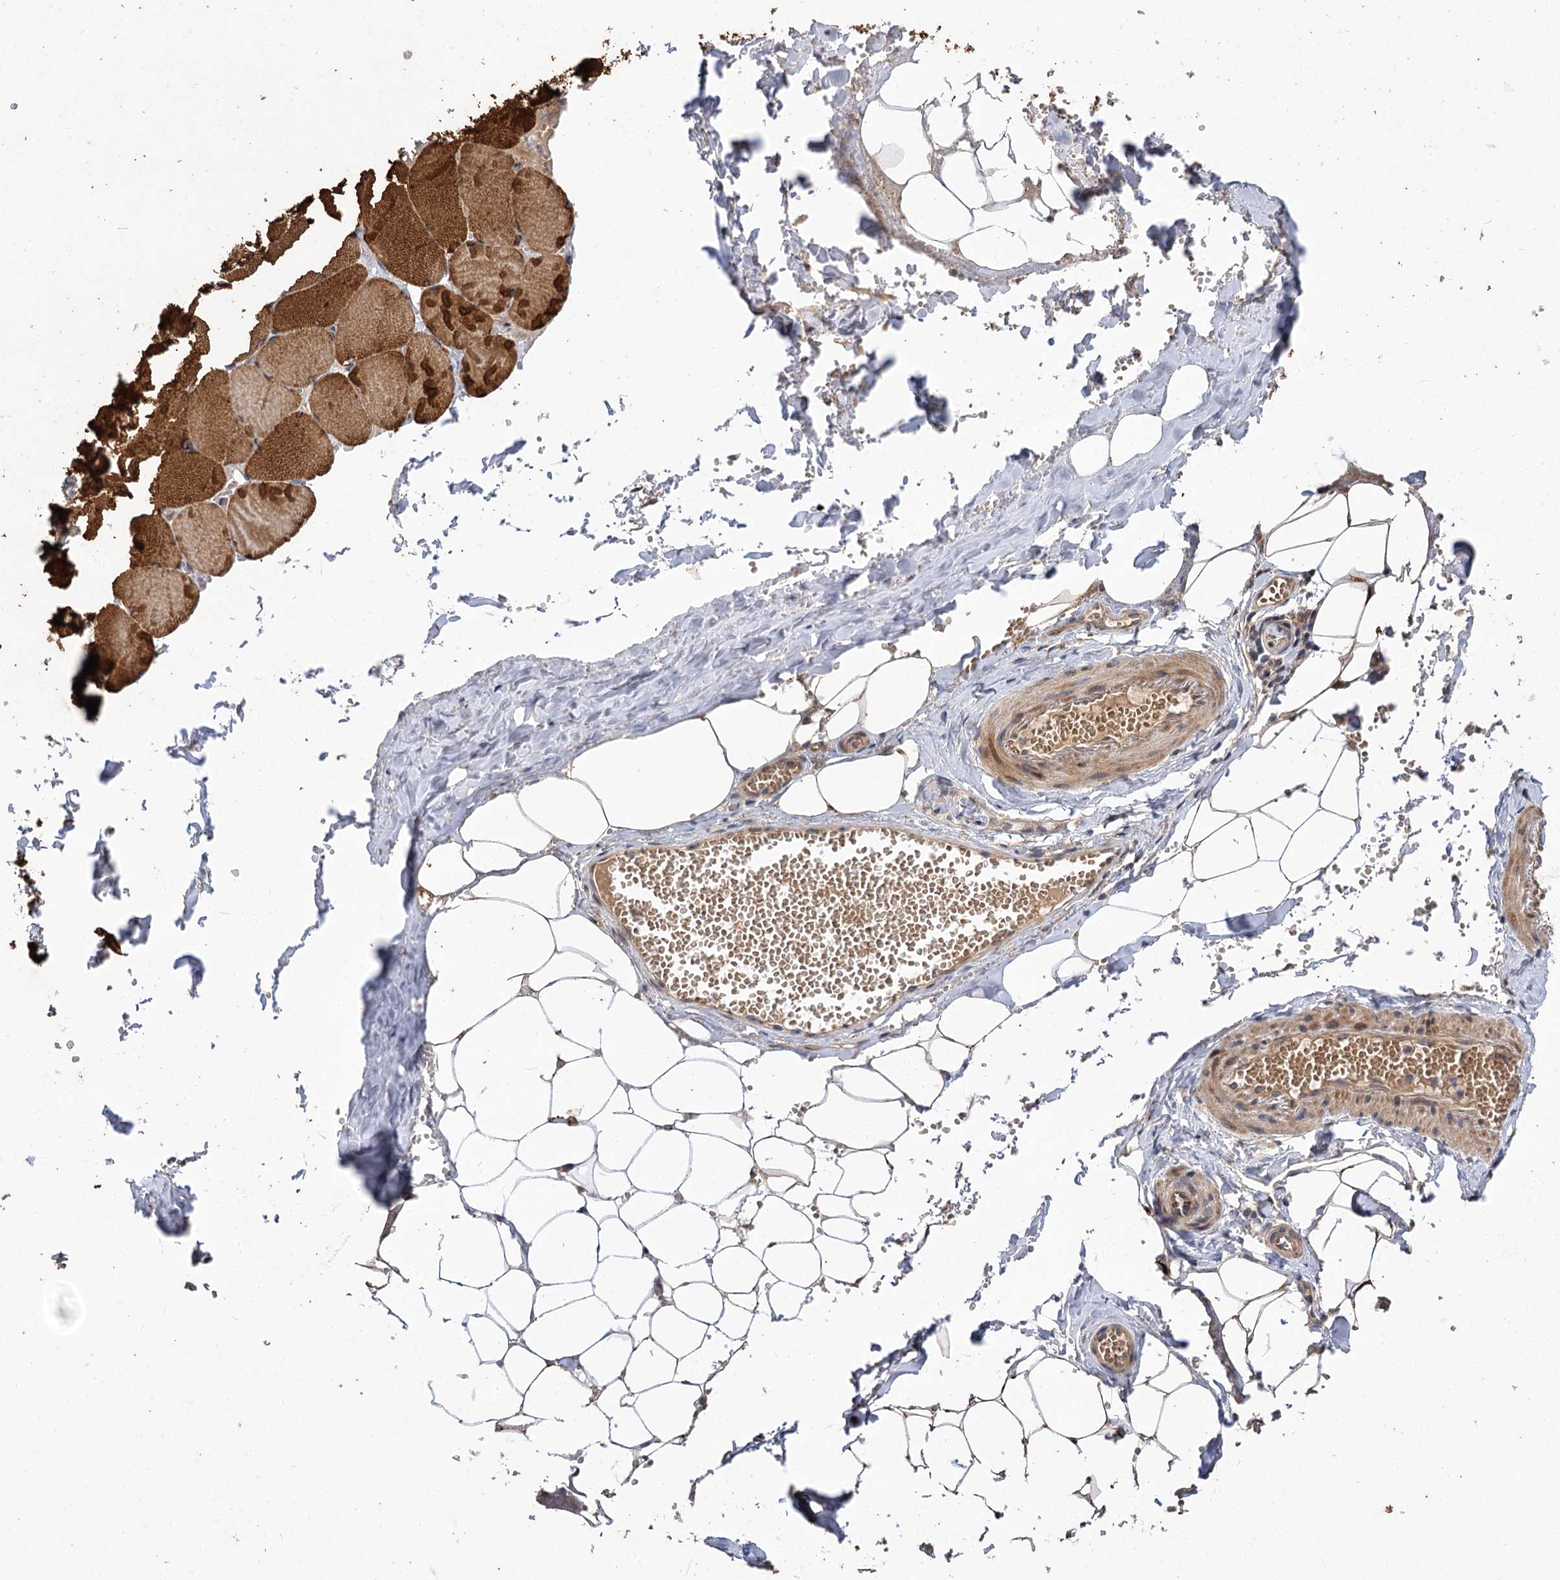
{"staining": {"intensity": "moderate", "quantity": ">75%", "location": "cytoplasmic/membranous"}, "tissue": "adipose tissue", "cell_type": "Adipocytes", "image_type": "normal", "snomed": [{"axis": "morphology", "description": "Normal tissue, NOS"}, {"axis": "topography", "description": "Skeletal muscle"}, {"axis": "topography", "description": "Peripheral nerve tissue"}], "caption": "The image exhibits a brown stain indicating the presence of a protein in the cytoplasmic/membranous of adipocytes in adipose tissue.", "gene": "FBXW8", "patient": {"sex": "female", "age": 55}}